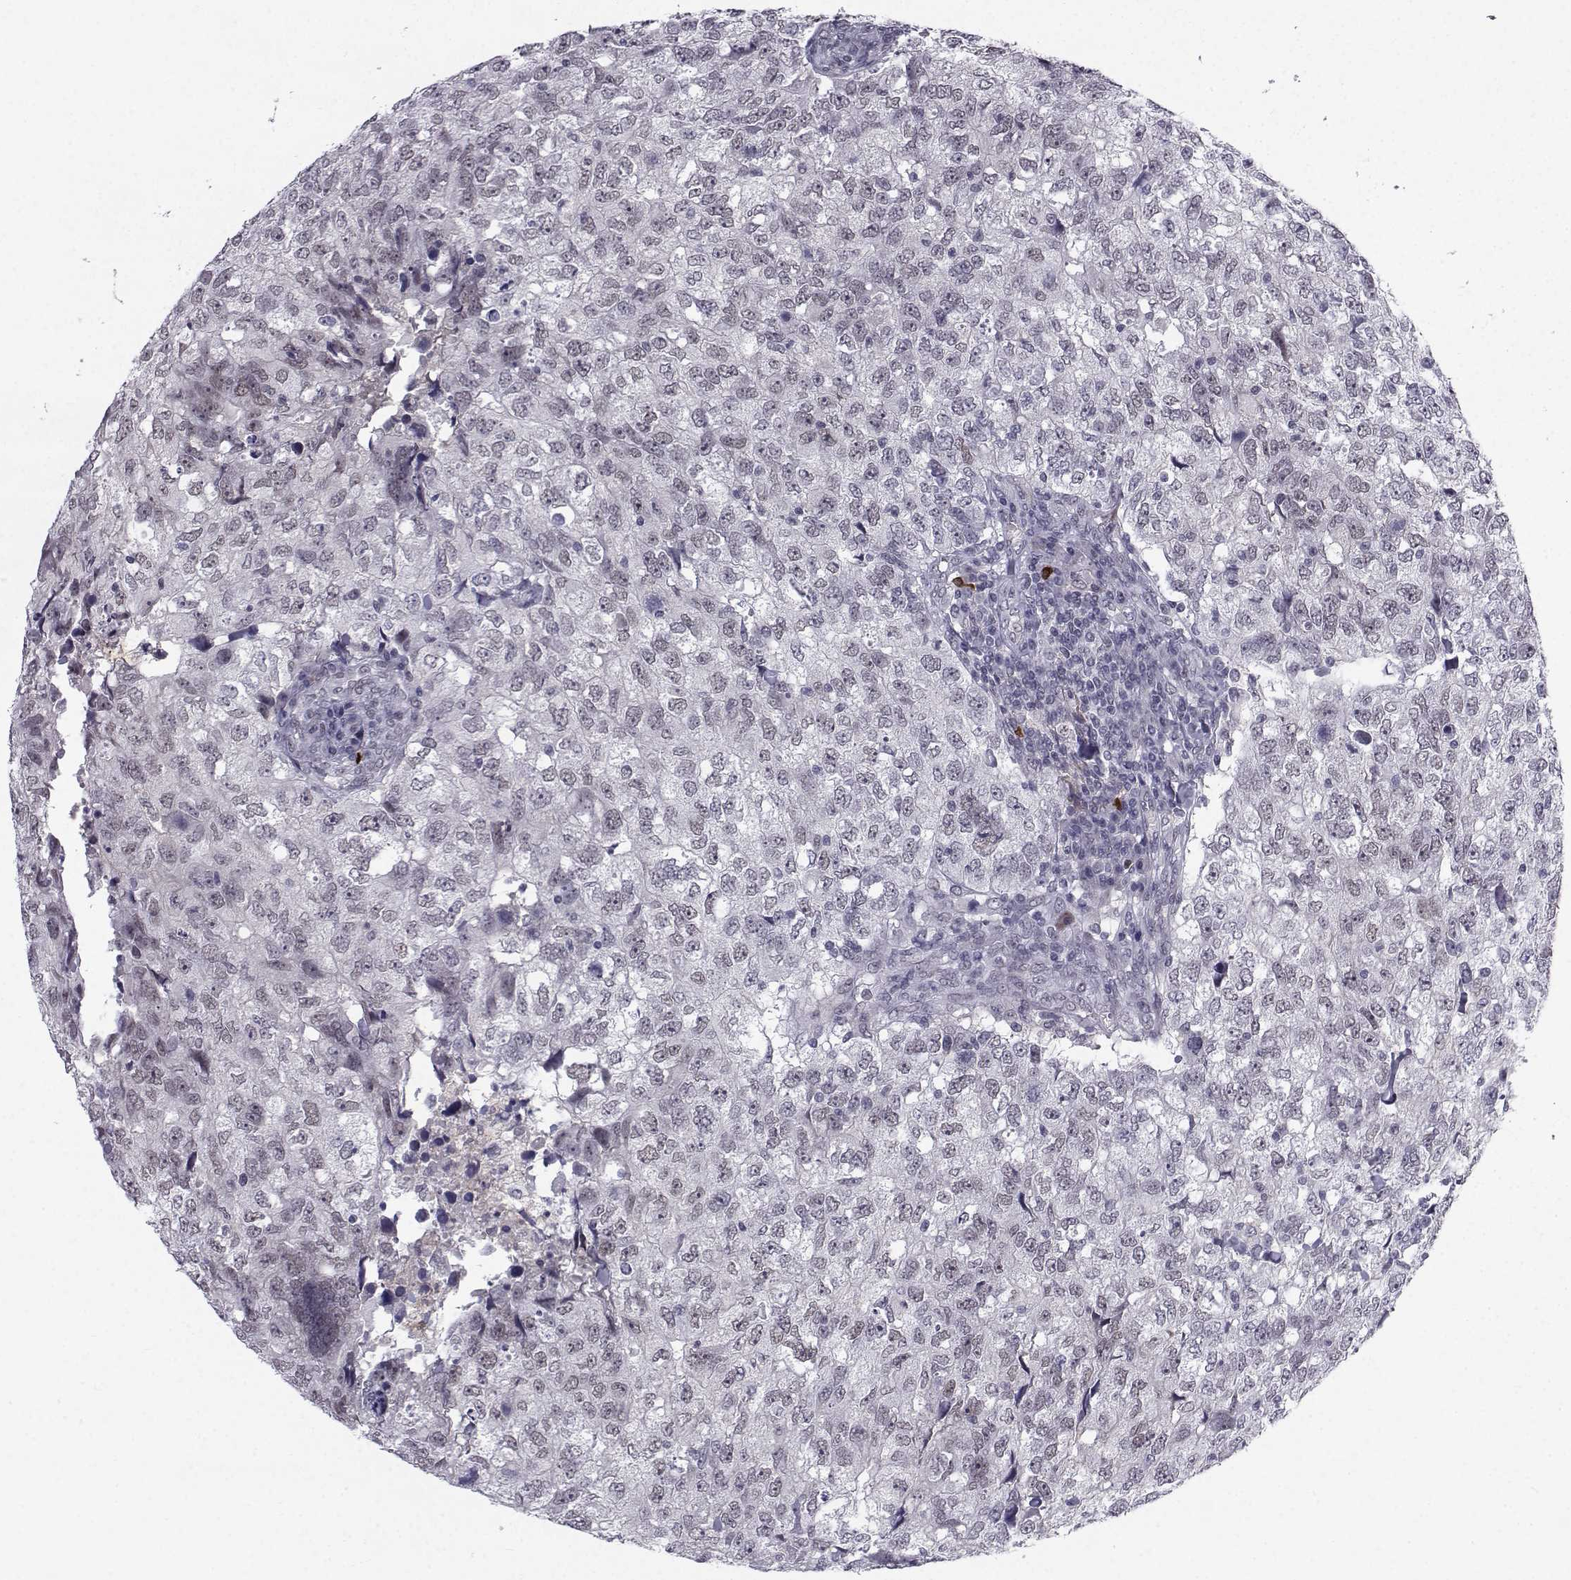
{"staining": {"intensity": "weak", "quantity": "25%-75%", "location": "nuclear"}, "tissue": "breast cancer", "cell_type": "Tumor cells", "image_type": "cancer", "snomed": [{"axis": "morphology", "description": "Duct carcinoma"}, {"axis": "topography", "description": "Breast"}], "caption": "A micrograph of human breast cancer stained for a protein exhibits weak nuclear brown staining in tumor cells.", "gene": "RBM24", "patient": {"sex": "female", "age": 30}}